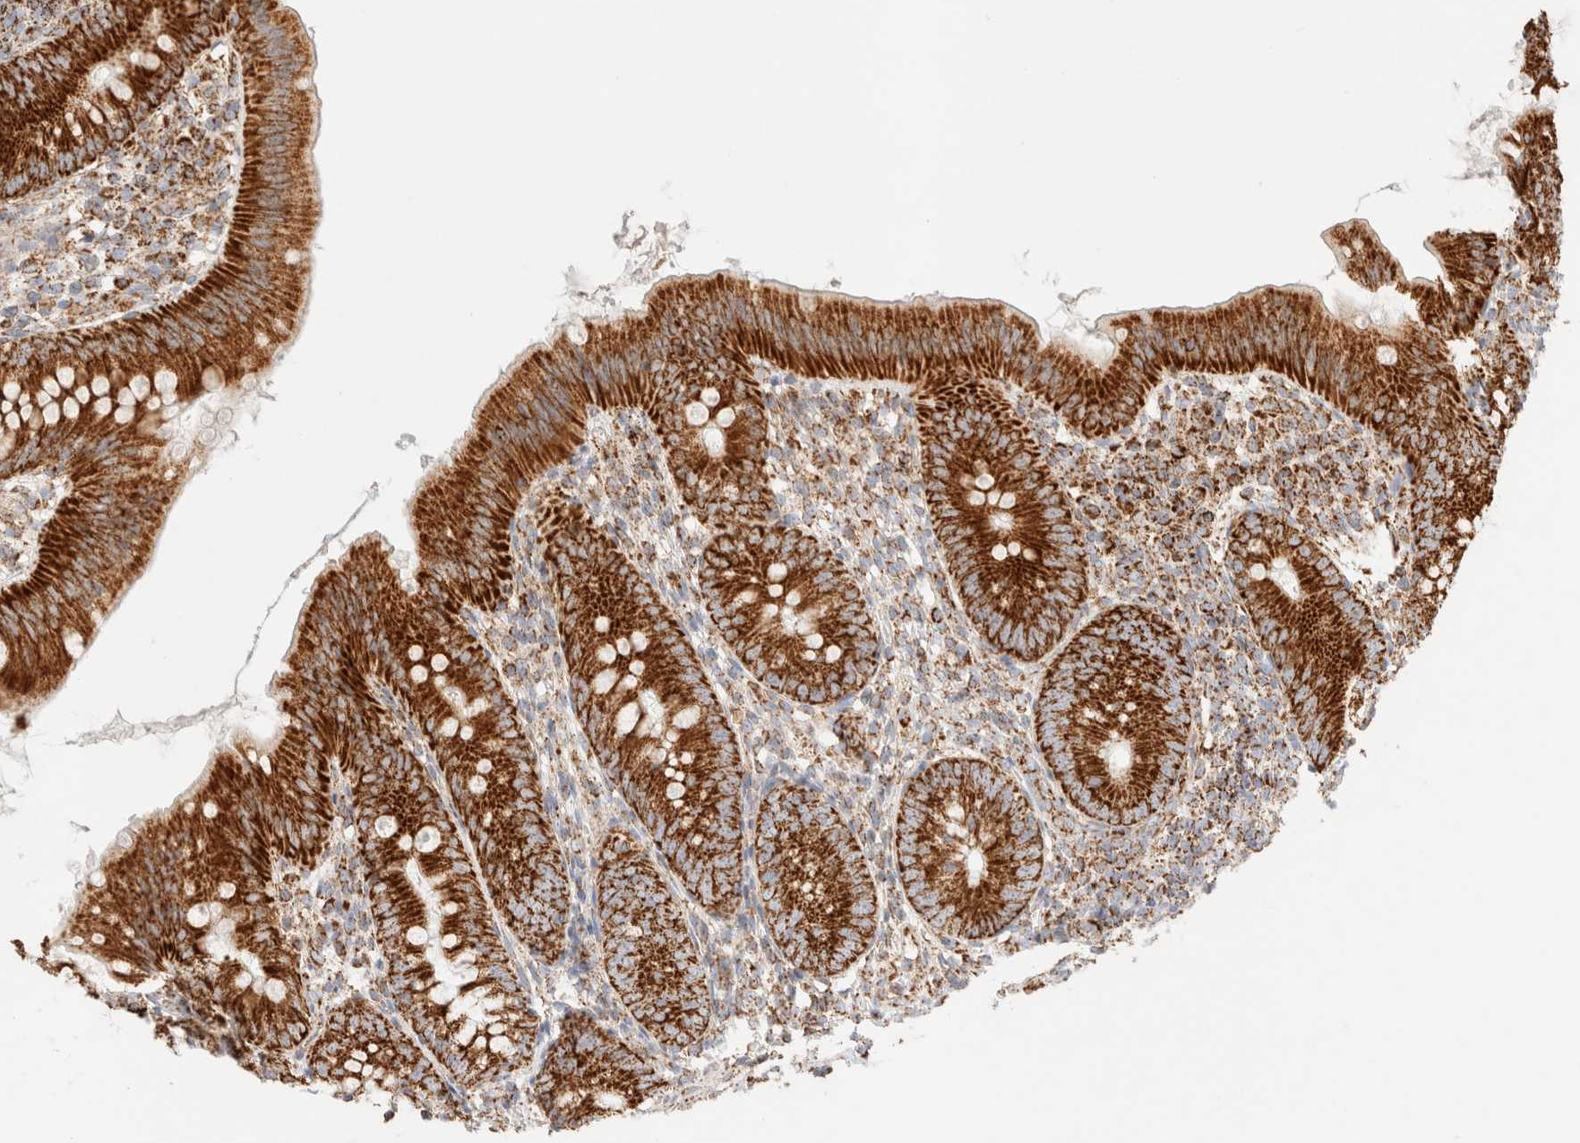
{"staining": {"intensity": "strong", "quantity": ">75%", "location": "cytoplasmic/membranous"}, "tissue": "appendix", "cell_type": "Glandular cells", "image_type": "normal", "snomed": [{"axis": "morphology", "description": "Normal tissue, NOS"}, {"axis": "topography", "description": "Appendix"}], "caption": "Brown immunohistochemical staining in benign appendix displays strong cytoplasmic/membranous expression in approximately >75% of glandular cells. The staining was performed using DAB, with brown indicating positive protein expression. Nuclei are stained blue with hematoxylin.", "gene": "PHB2", "patient": {"sex": "male", "age": 1}}